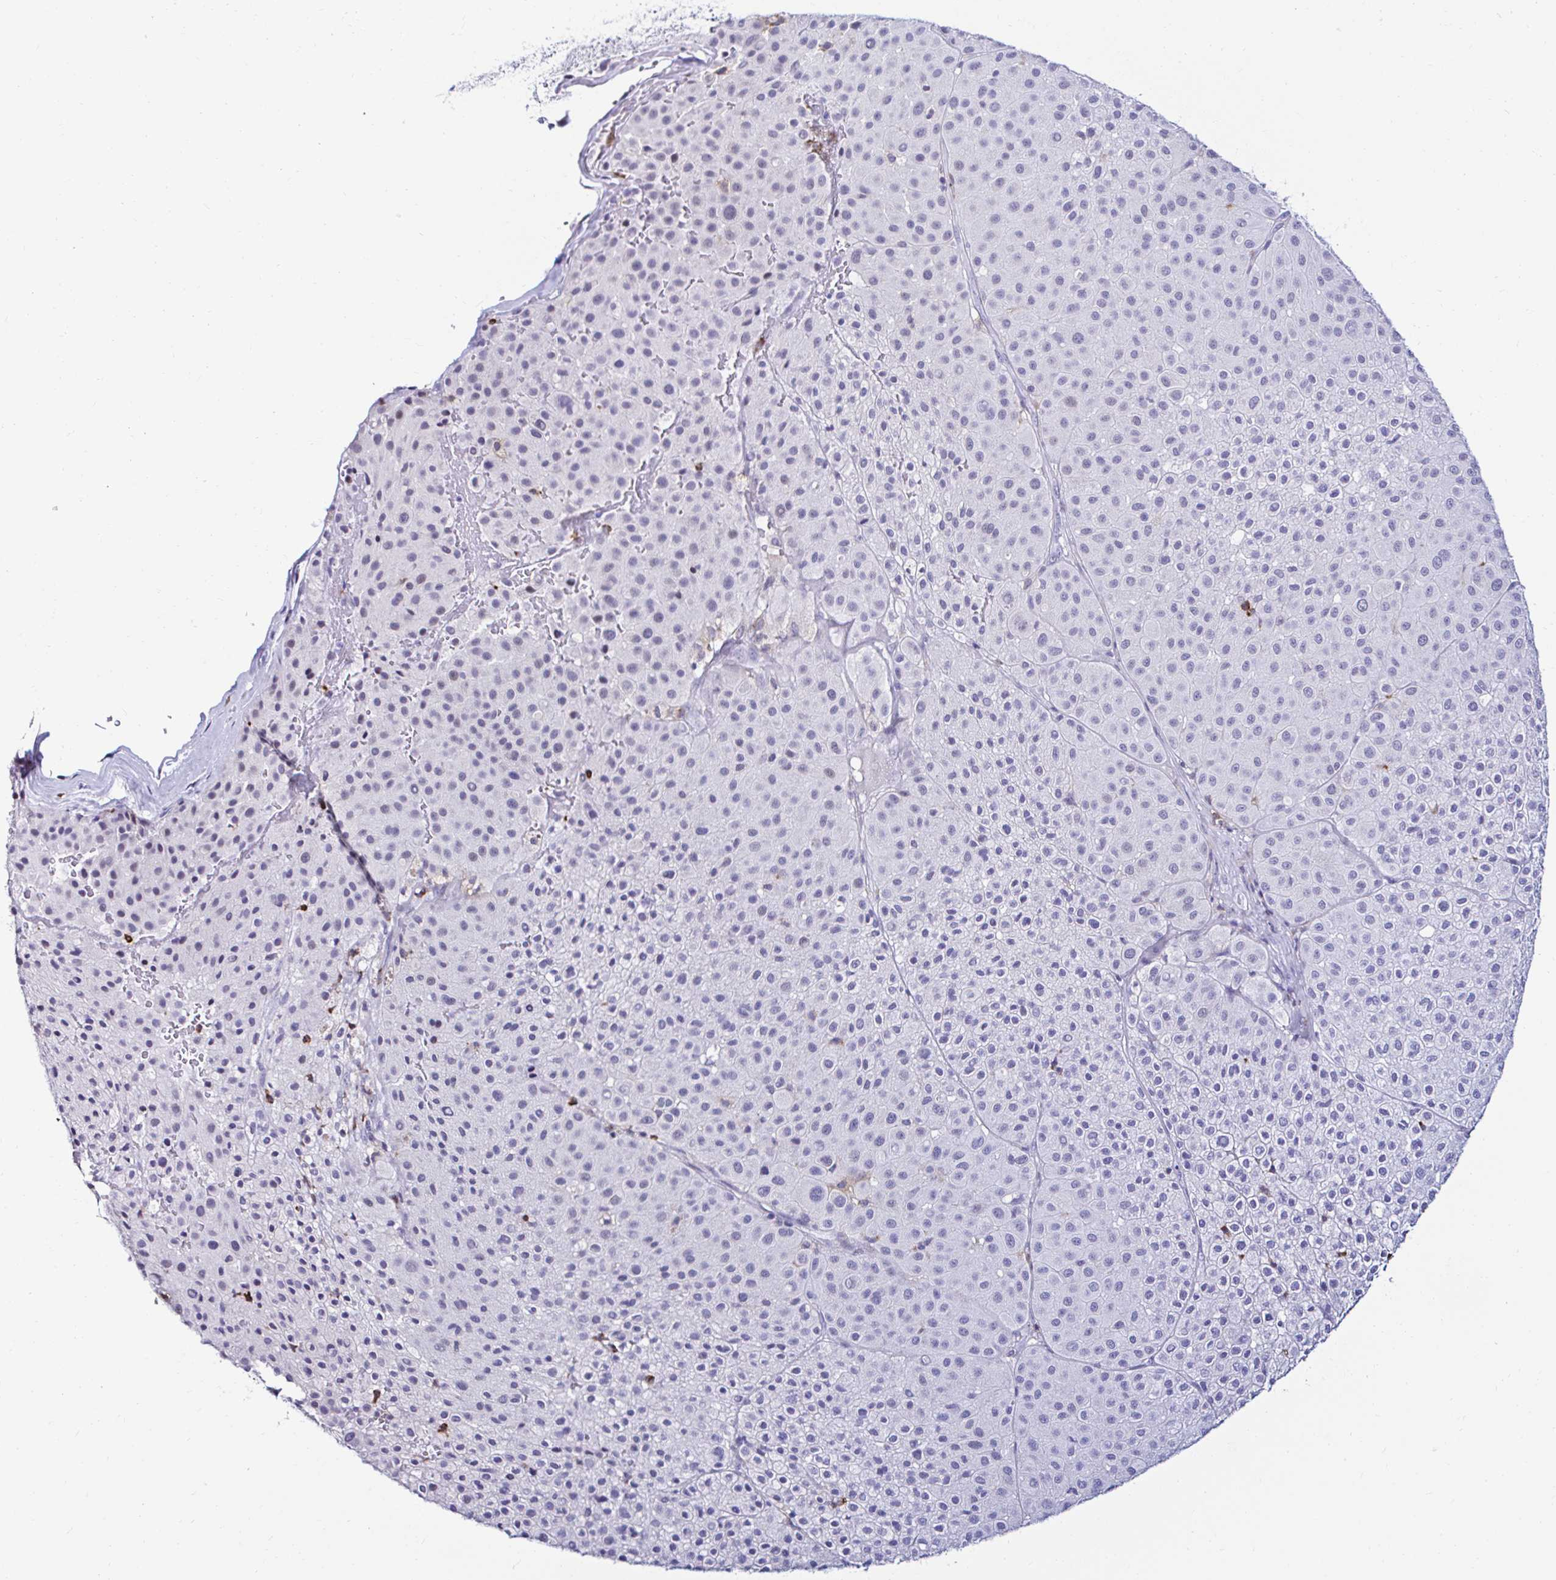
{"staining": {"intensity": "negative", "quantity": "none", "location": "none"}, "tissue": "melanoma", "cell_type": "Tumor cells", "image_type": "cancer", "snomed": [{"axis": "morphology", "description": "Malignant melanoma, Metastatic site"}, {"axis": "topography", "description": "Smooth muscle"}], "caption": "Immunohistochemistry (IHC) of human melanoma displays no positivity in tumor cells.", "gene": "CYBB", "patient": {"sex": "male", "age": 41}}